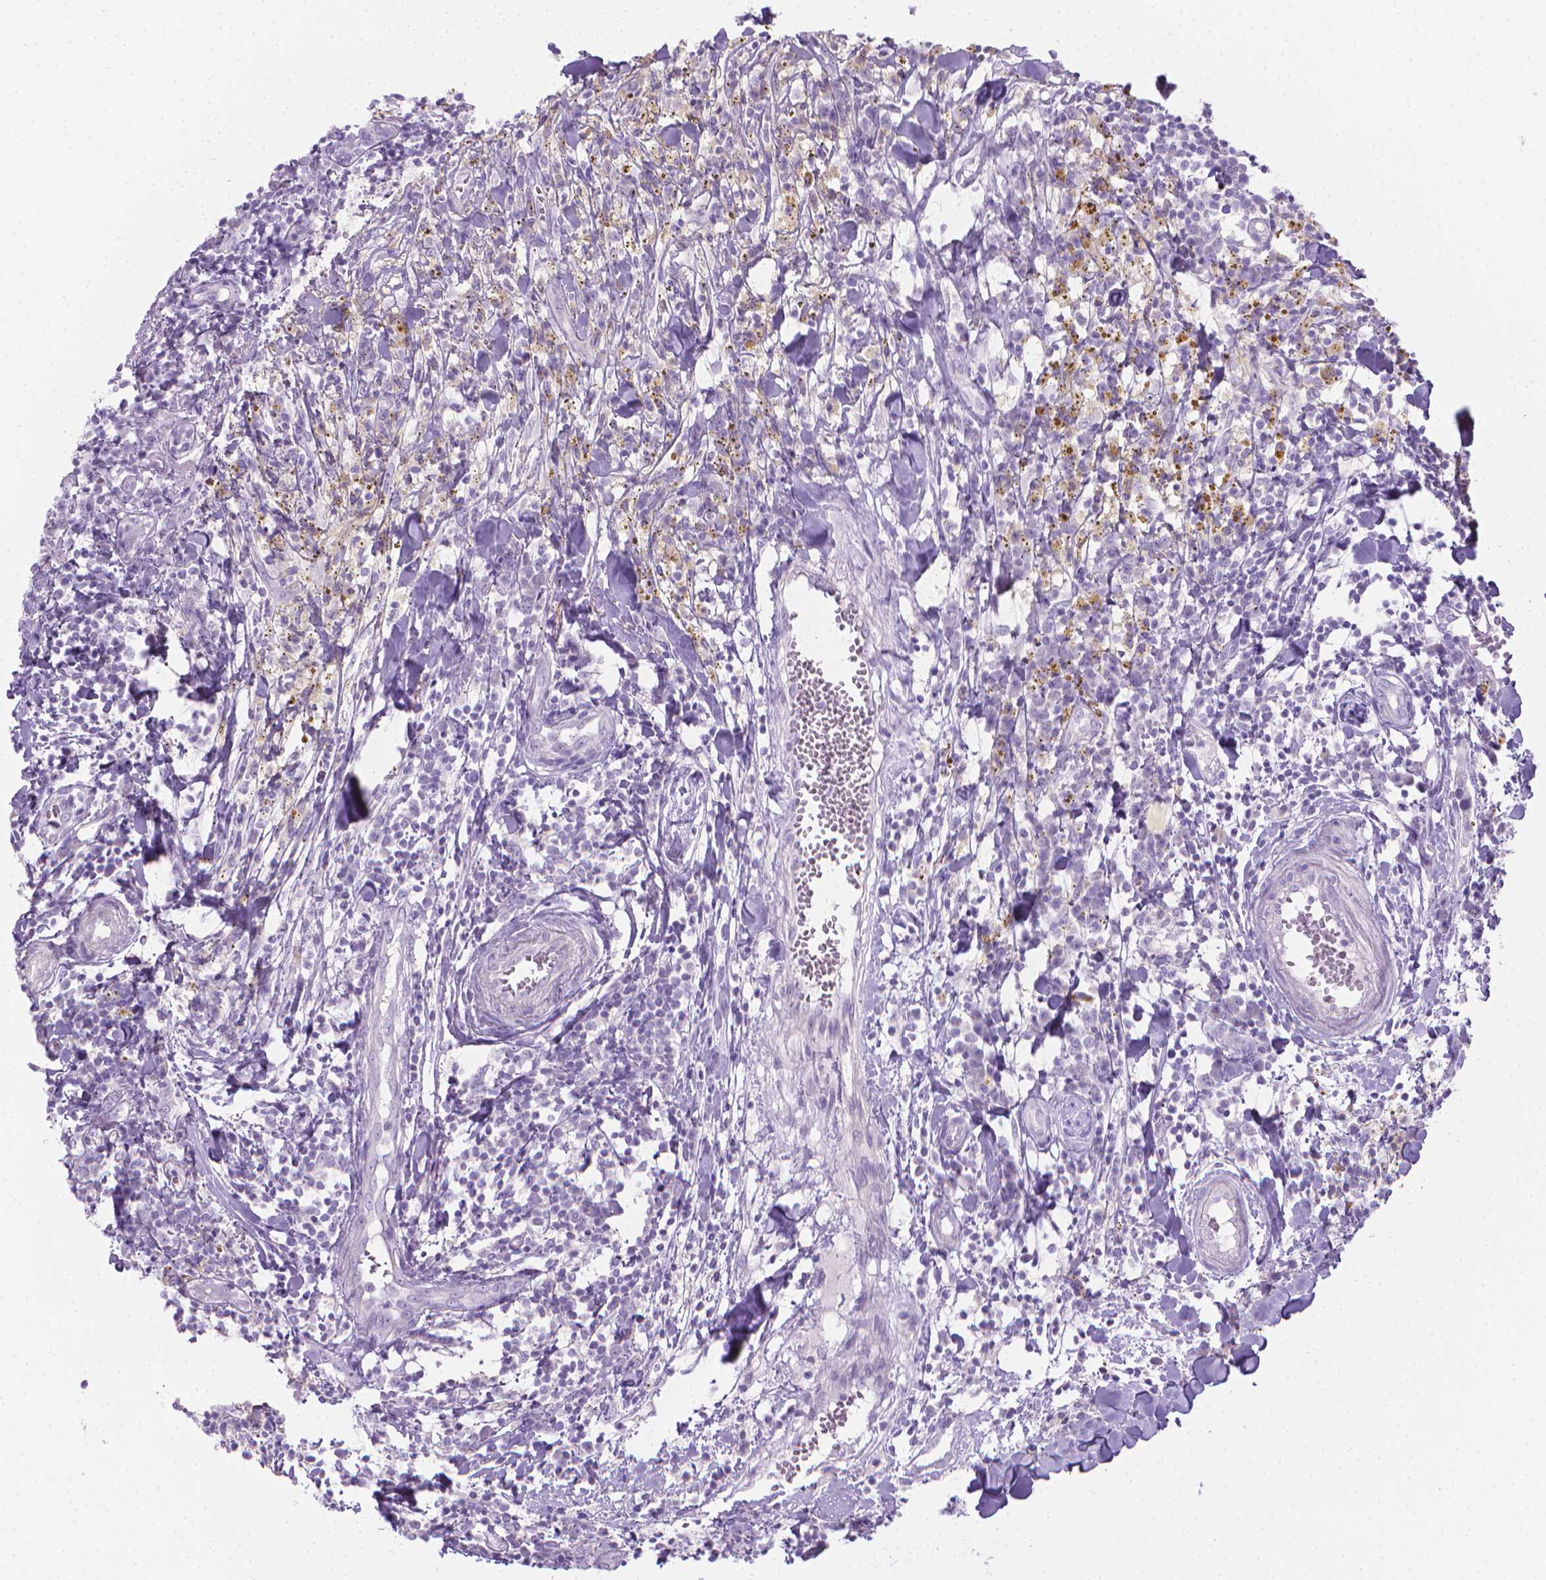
{"staining": {"intensity": "negative", "quantity": "none", "location": "none"}, "tissue": "breast cancer", "cell_type": "Tumor cells", "image_type": "cancer", "snomed": [{"axis": "morphology", "description": "Duct carcinoma"}, {"axis": "topography", "description": "Breast"}], "caption": "Immunohistochemistry (IHC) of breast cancer exhibits no expression in tumor cells.", "gene": "SPAG6", "patient": {"sex": "female", "age": 30}}